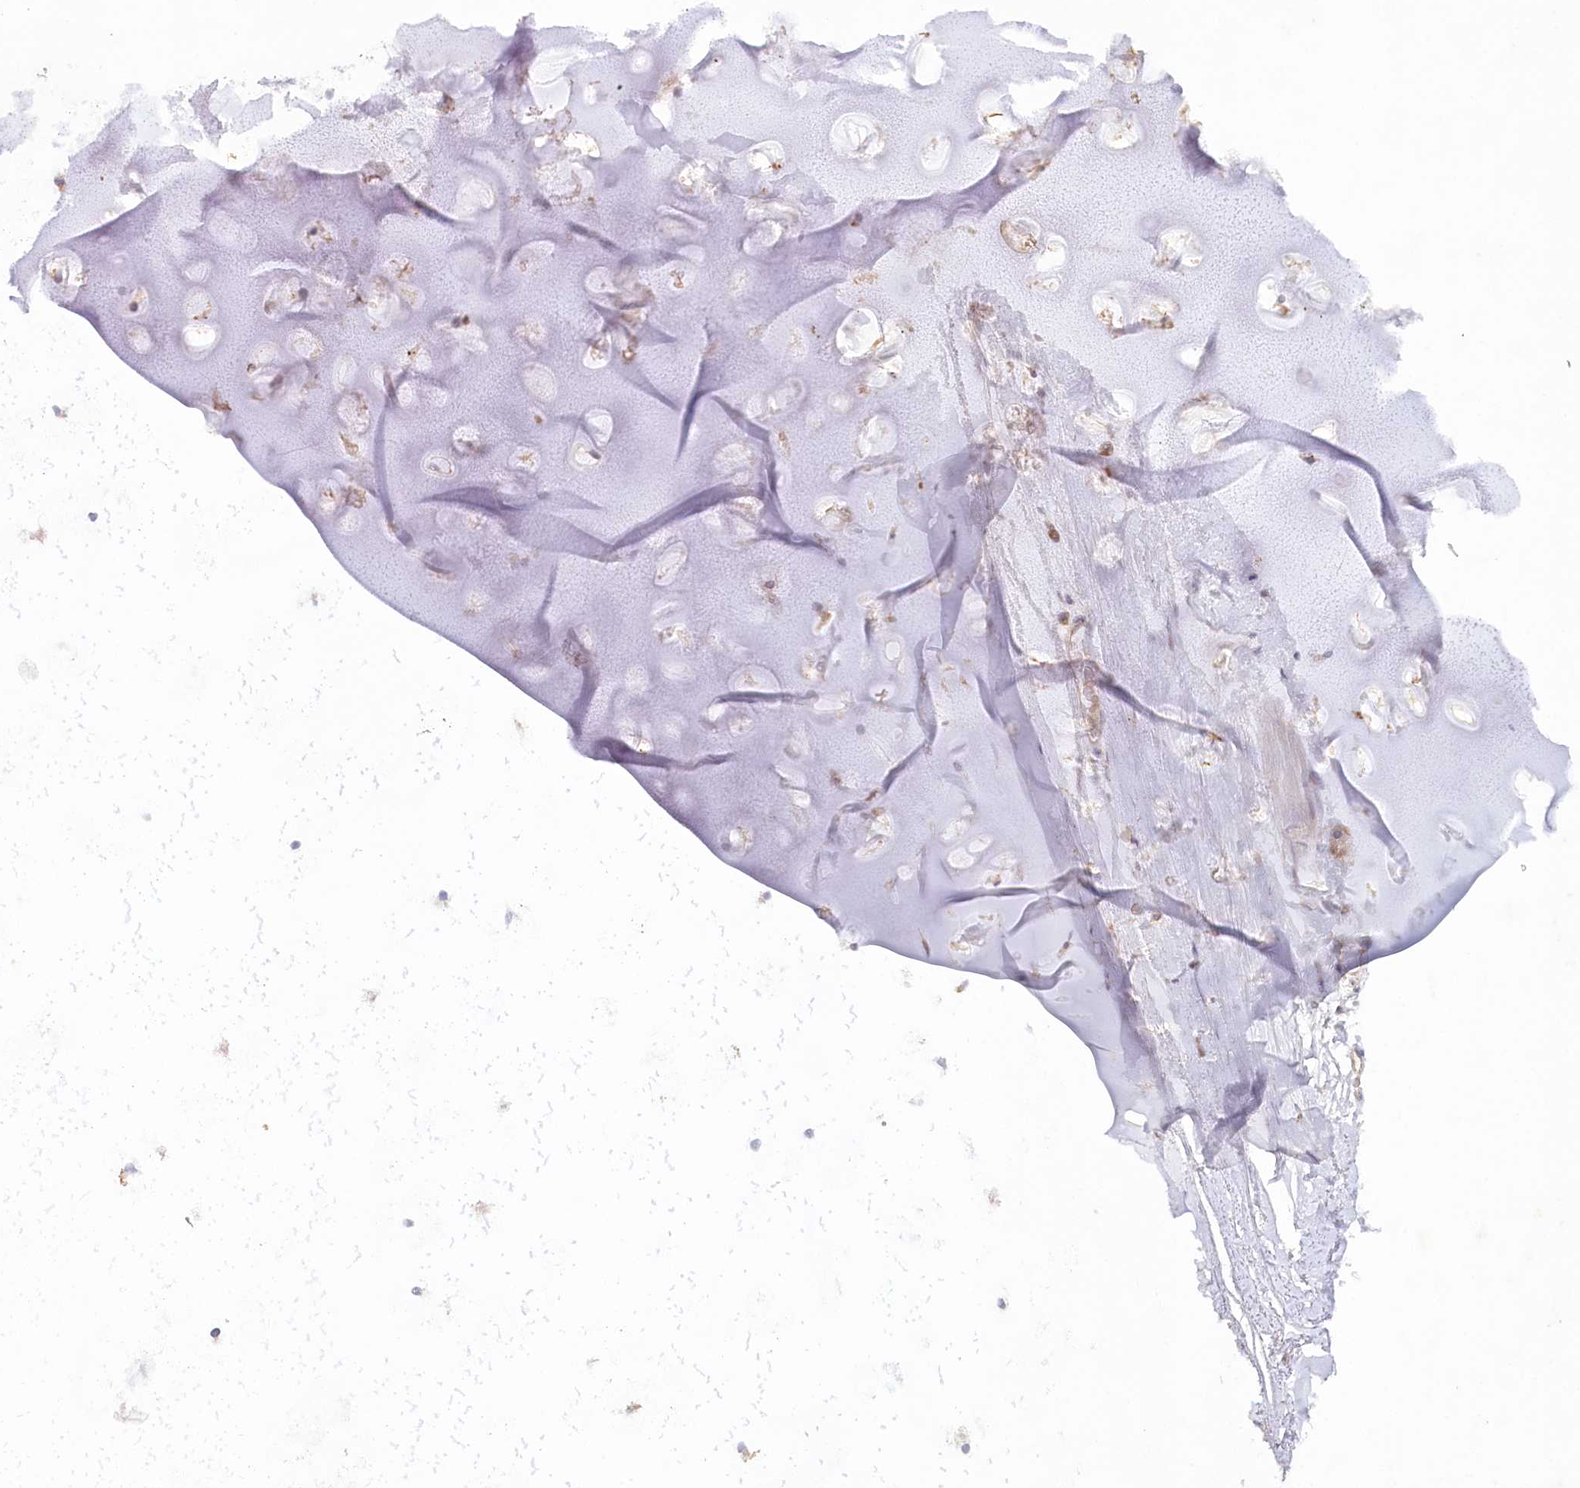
{"staining": {"intensity": "negative", "quantity": "none", "location": "none"}, "tissue": "adipose tissue", "cell_type": "Adipocytes", "image_type": "normal", "snomed": [{"axis": "morphology", "description": "Normal tissue, NOS"}, {"axis": "topography", "description": "Lymph node"}, {"axis": "topography", "description": "Bronchus"}], "caption": "This is a image of immunohistochemistry staining of benign adipose tissue, which shows no positivity in adipocytes.", "gene": "TNIP1", "patient": {"sex": "male", "age": 63}}